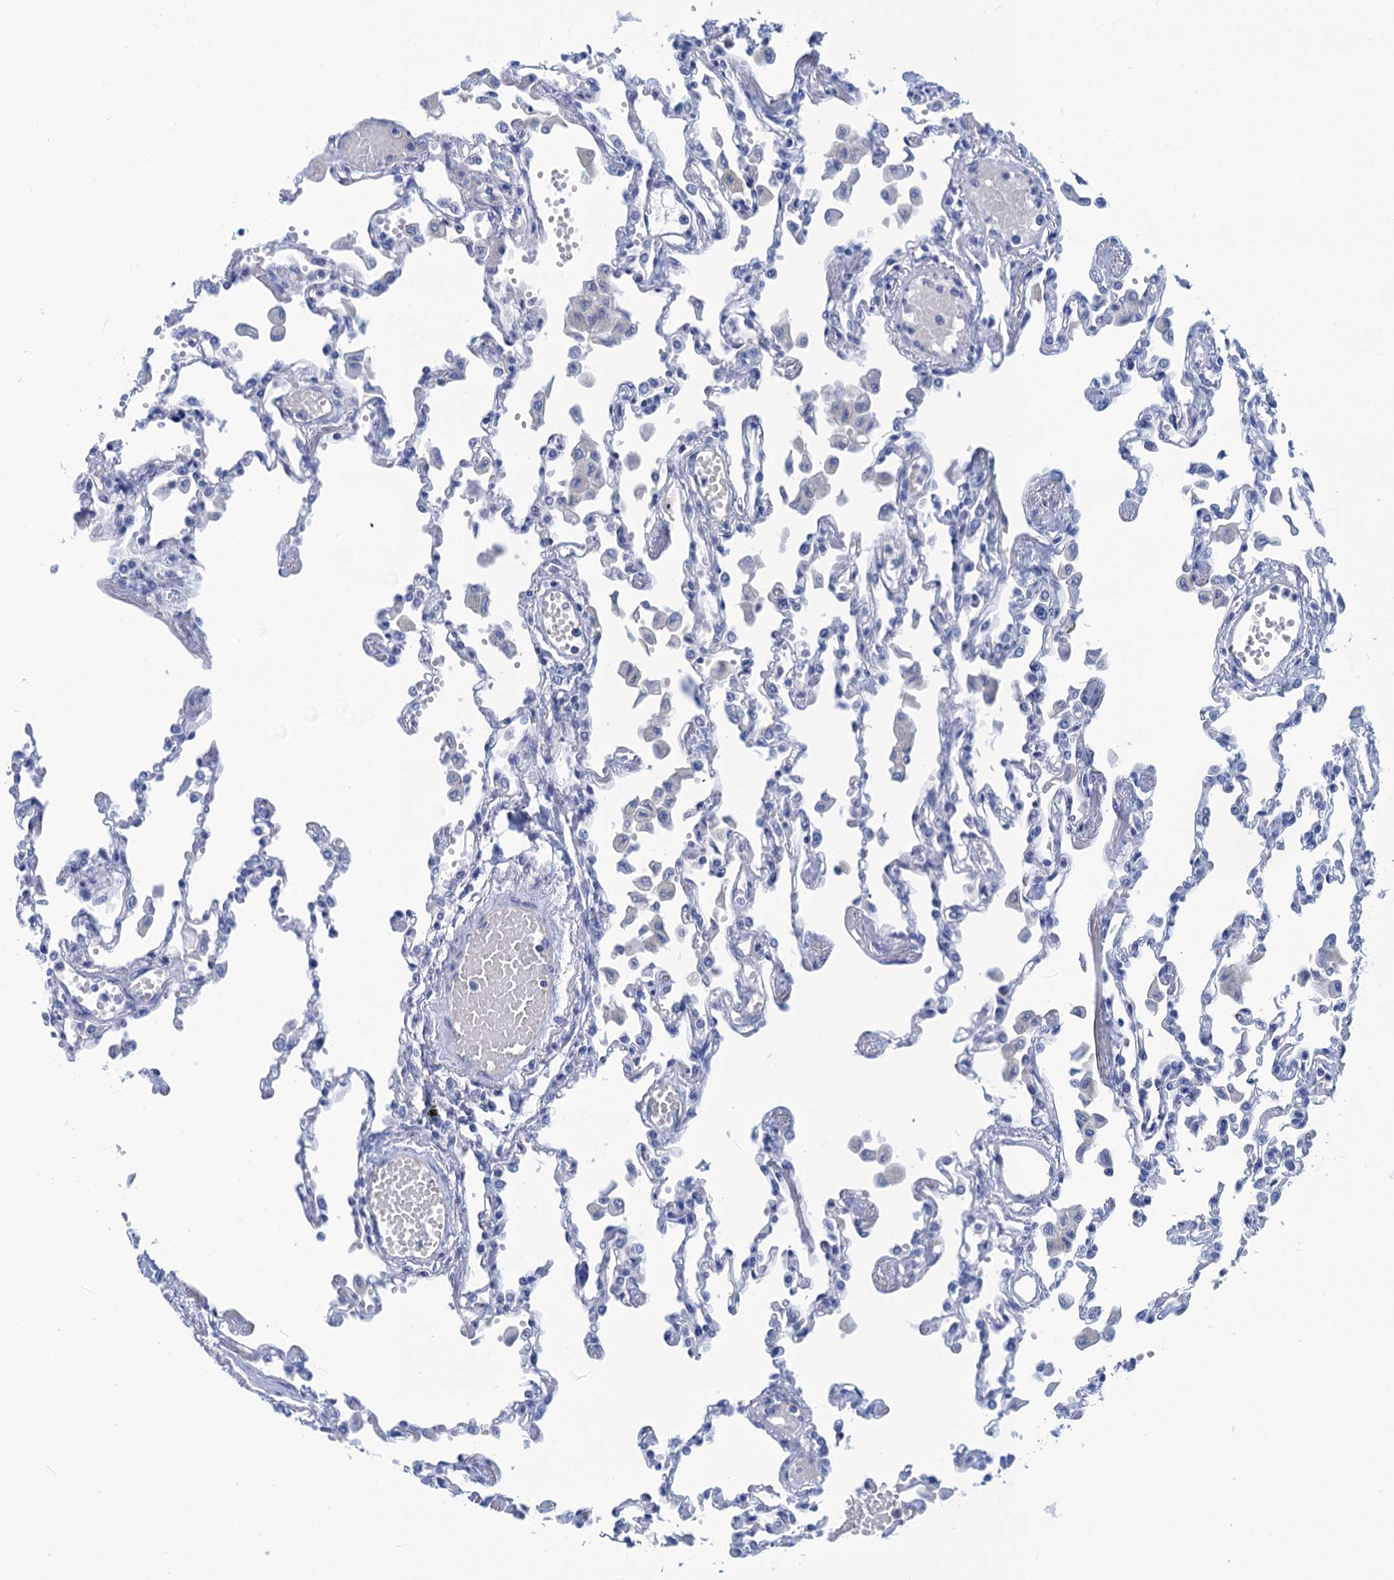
{"staining": {"intensity": "negative", "quantity": "none", "location": "none"}, "tissue": "lung", "cell_type": "Alveolar cells", "image_type": "normal", "snomed": [{"axis": "morphology", "description": "Normal tissue, NOS"}, {"axis": "topography", "description": "Bronchus"}, {"axis": "topography", "description": "Lung"}], "caption": "Micrograph shows no significant protein positivity in alveolar cells of normal lung. Brightfield microscopy of immunohistochemistry stained with DAB (3,3'-diaminobenzidine) (brown) and hematoxylin (blue), captured at high magnification.", "gene": "CALML5", "patient": {"sex": "female", "age": 49}}